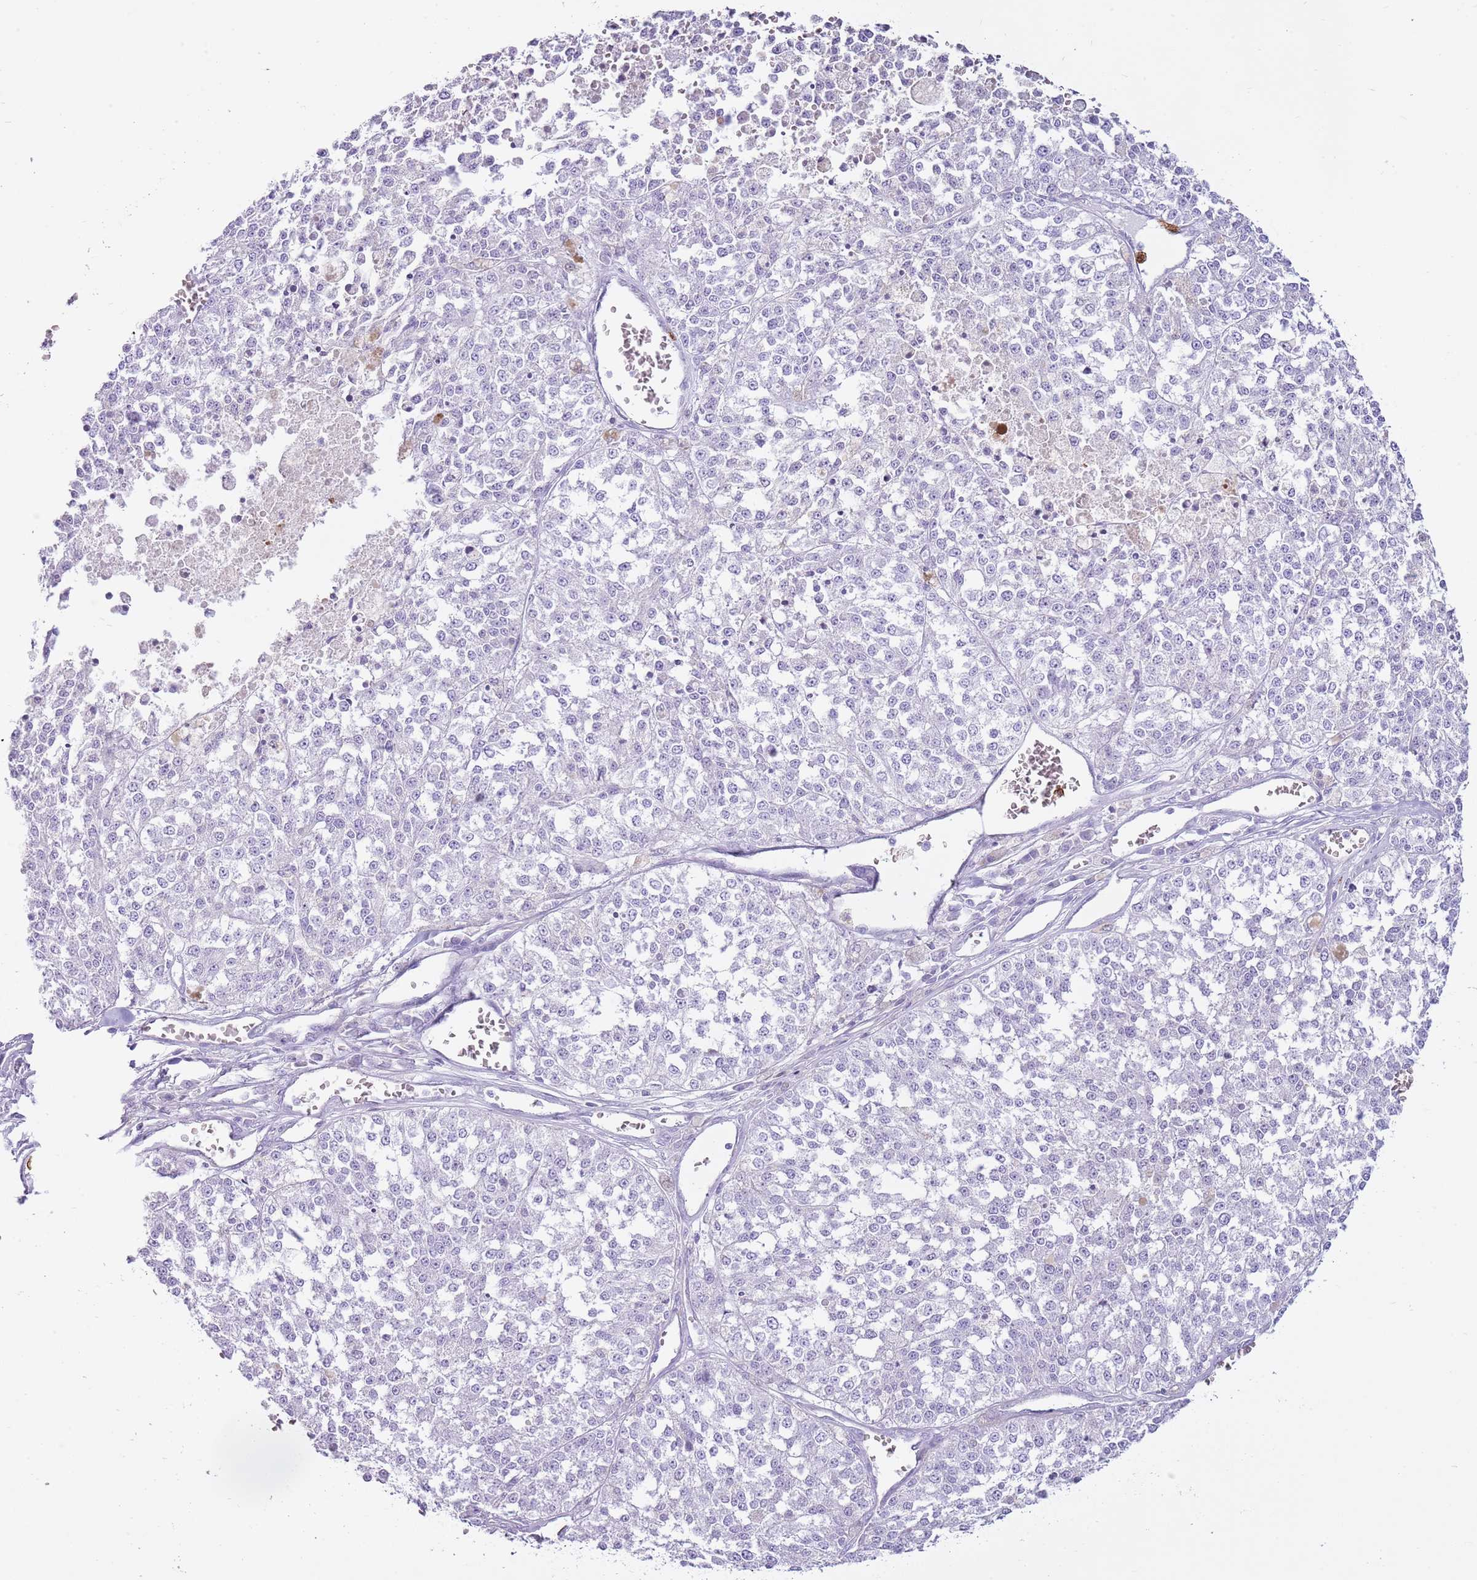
{"staining": {"intensity": "negative", "quantity": "none", "location": "none"}, "tissue": "melanoma", "cell_type": "Tumor cells", "image_type": "cancer", "snomed": [{"axis": "morphology", "description": "Malignant melanoma, NOS"}, {"axis": "topography", "description": "Skin"}], "caption": "Photomicrograph shows no significant protein expression in tumor cells of malignant melanoma. Brightfield microscopy of immunohistochemistry (IHC) stained with DAB (3,3'-diaminobenzidine) (brown) and hematoxylin (blue), captured at high magnification.", "gene": "CD177", "patient": {"sex": "female", "age": 64}}